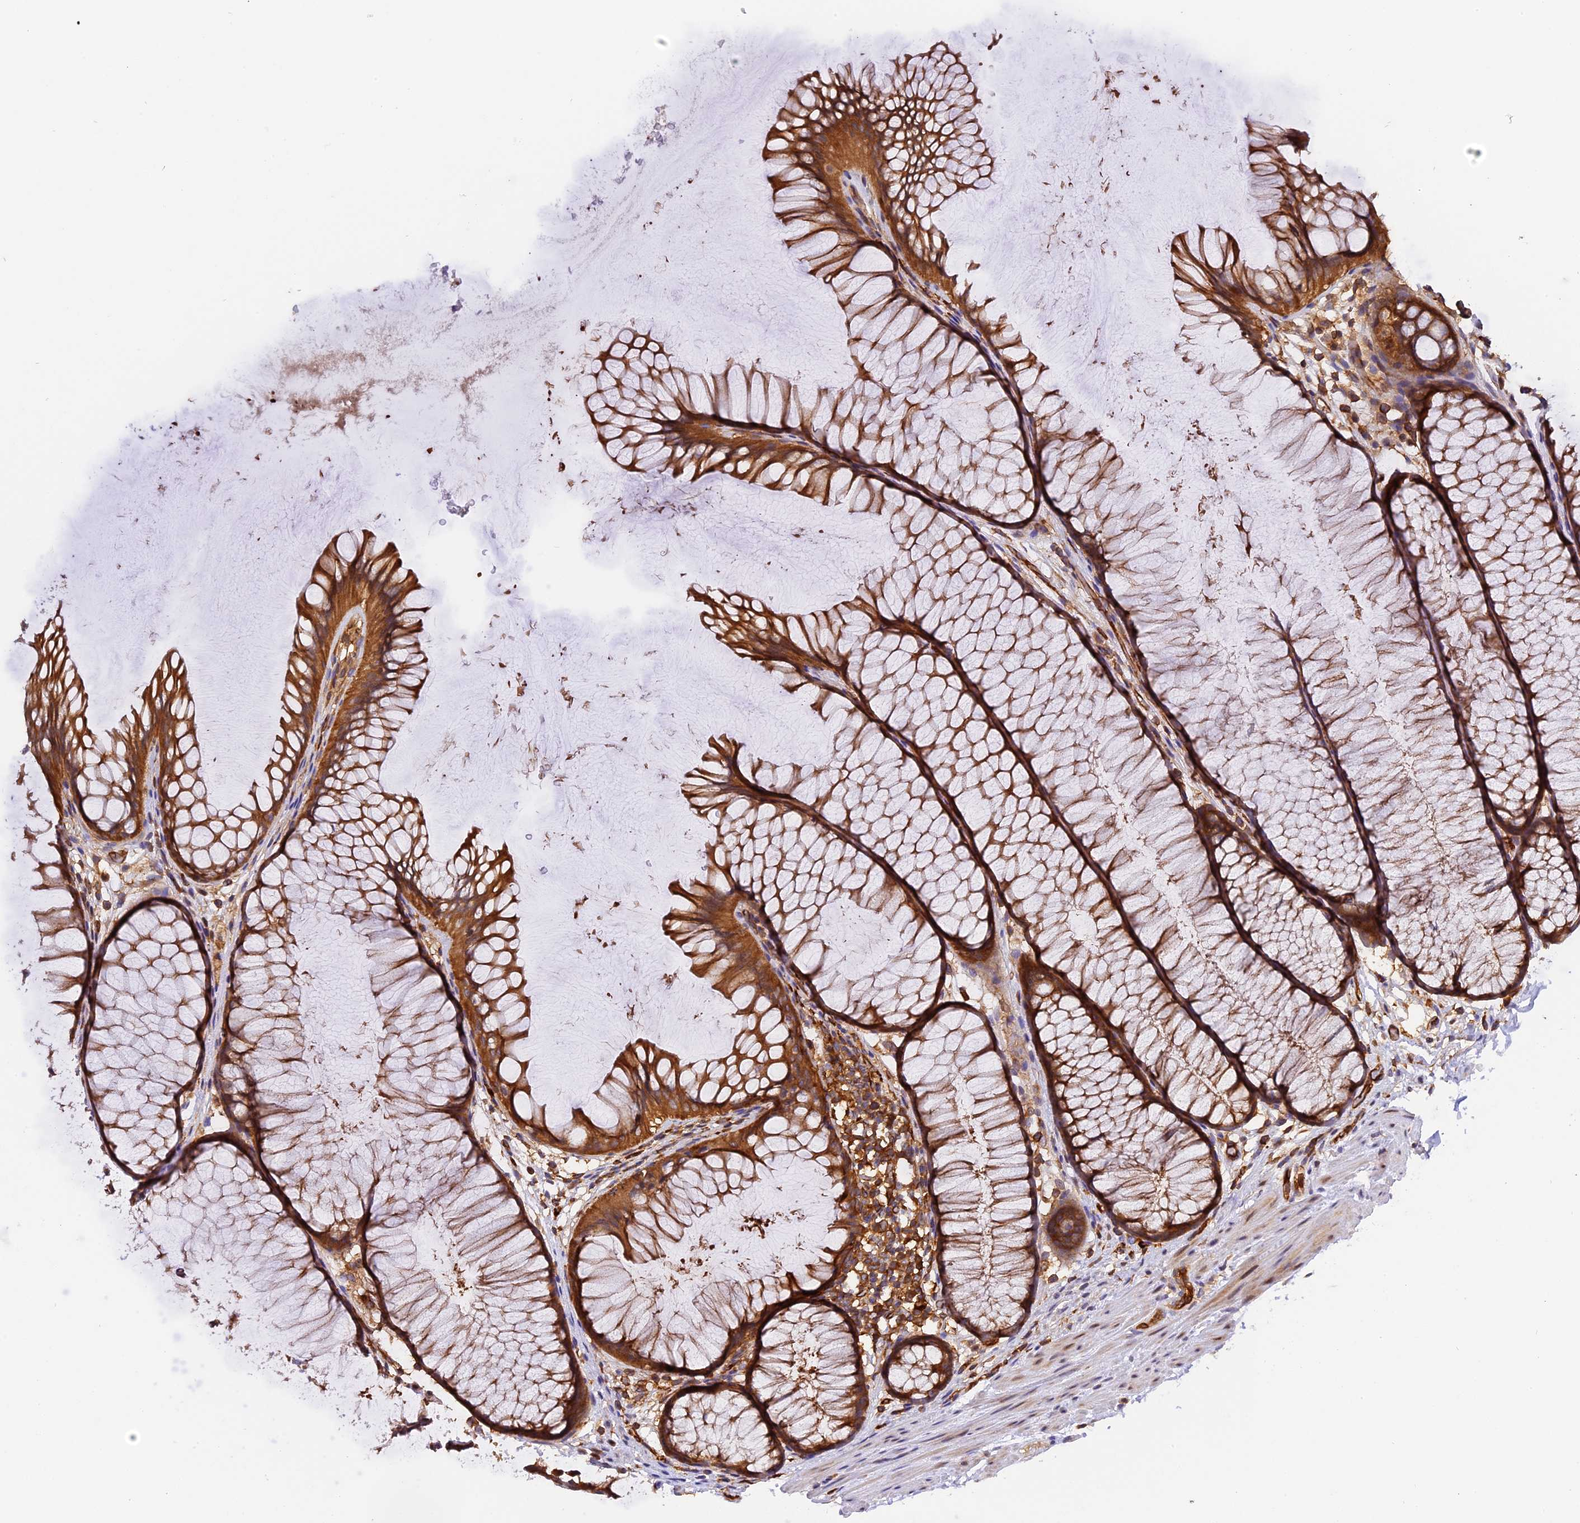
{"staining": {"intensity": "moderate", "quantity": ">75%", "location": "cytoplasmic/membranous"}, "tissue": "colon", "cell_type": "Endothelial cells", "image_type": "normal", "snomed": [{"axis": "morphology", "description": "Normal tissue, NOS"}, {"axis": "topography", "description": "Colon"}], "caption": "A medium amount of moderate cytoplasmic/membranous staining is present in approximately >75% of endothelial cells in unremarkable colon. The protein is shown in brown color, while the nuclei are stained blue.", "gene": "C5orf22", "patient": {"sex": "female", "age": 82}}